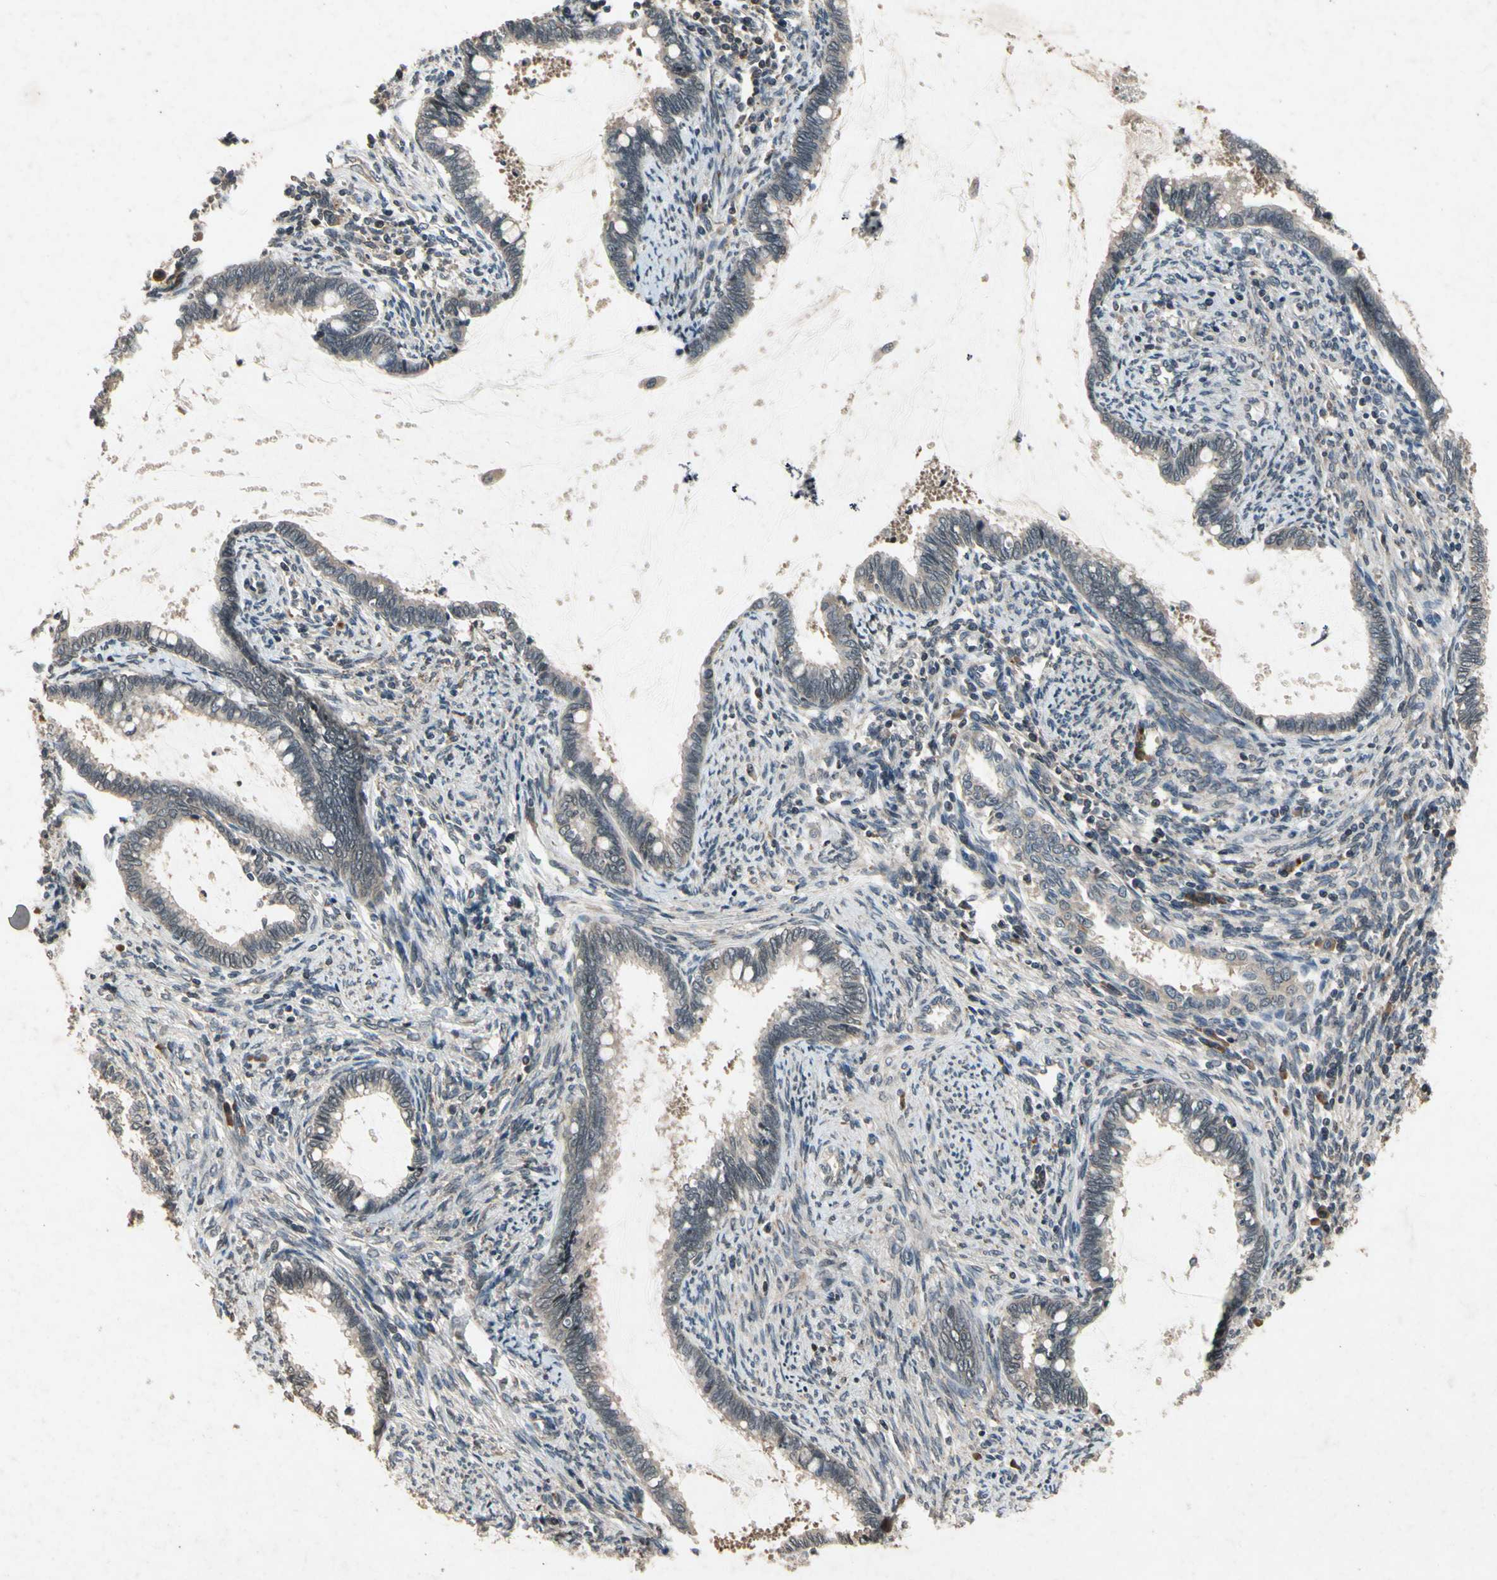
{"staining": {"intensity": "weak", "quantity": "25%-75%", "location": "cytoplasmic/membranous"}, "tissue": "cervical cancer", "cell_type": "Tumor cells", "image_type": "cancer", "snomed": [{"axis": "morphology", "description": "Adenocarcinoma, NOS"}, {"axis": "topography", "description": "Cervix"}], "caption": "Immunohistochemical staining of cervical cancer (adenocarcinoma) demonstrates low levels of weak cytoplasmic/membranous expression in approximately 25%-75% of tumor cells. (Stains: DAB in brown, nuclei in blue, Microscopy: brightfield microscopy at high magnification).", "gene": "DPY19L3", "patient": {"sex": "female", "age": 44}}